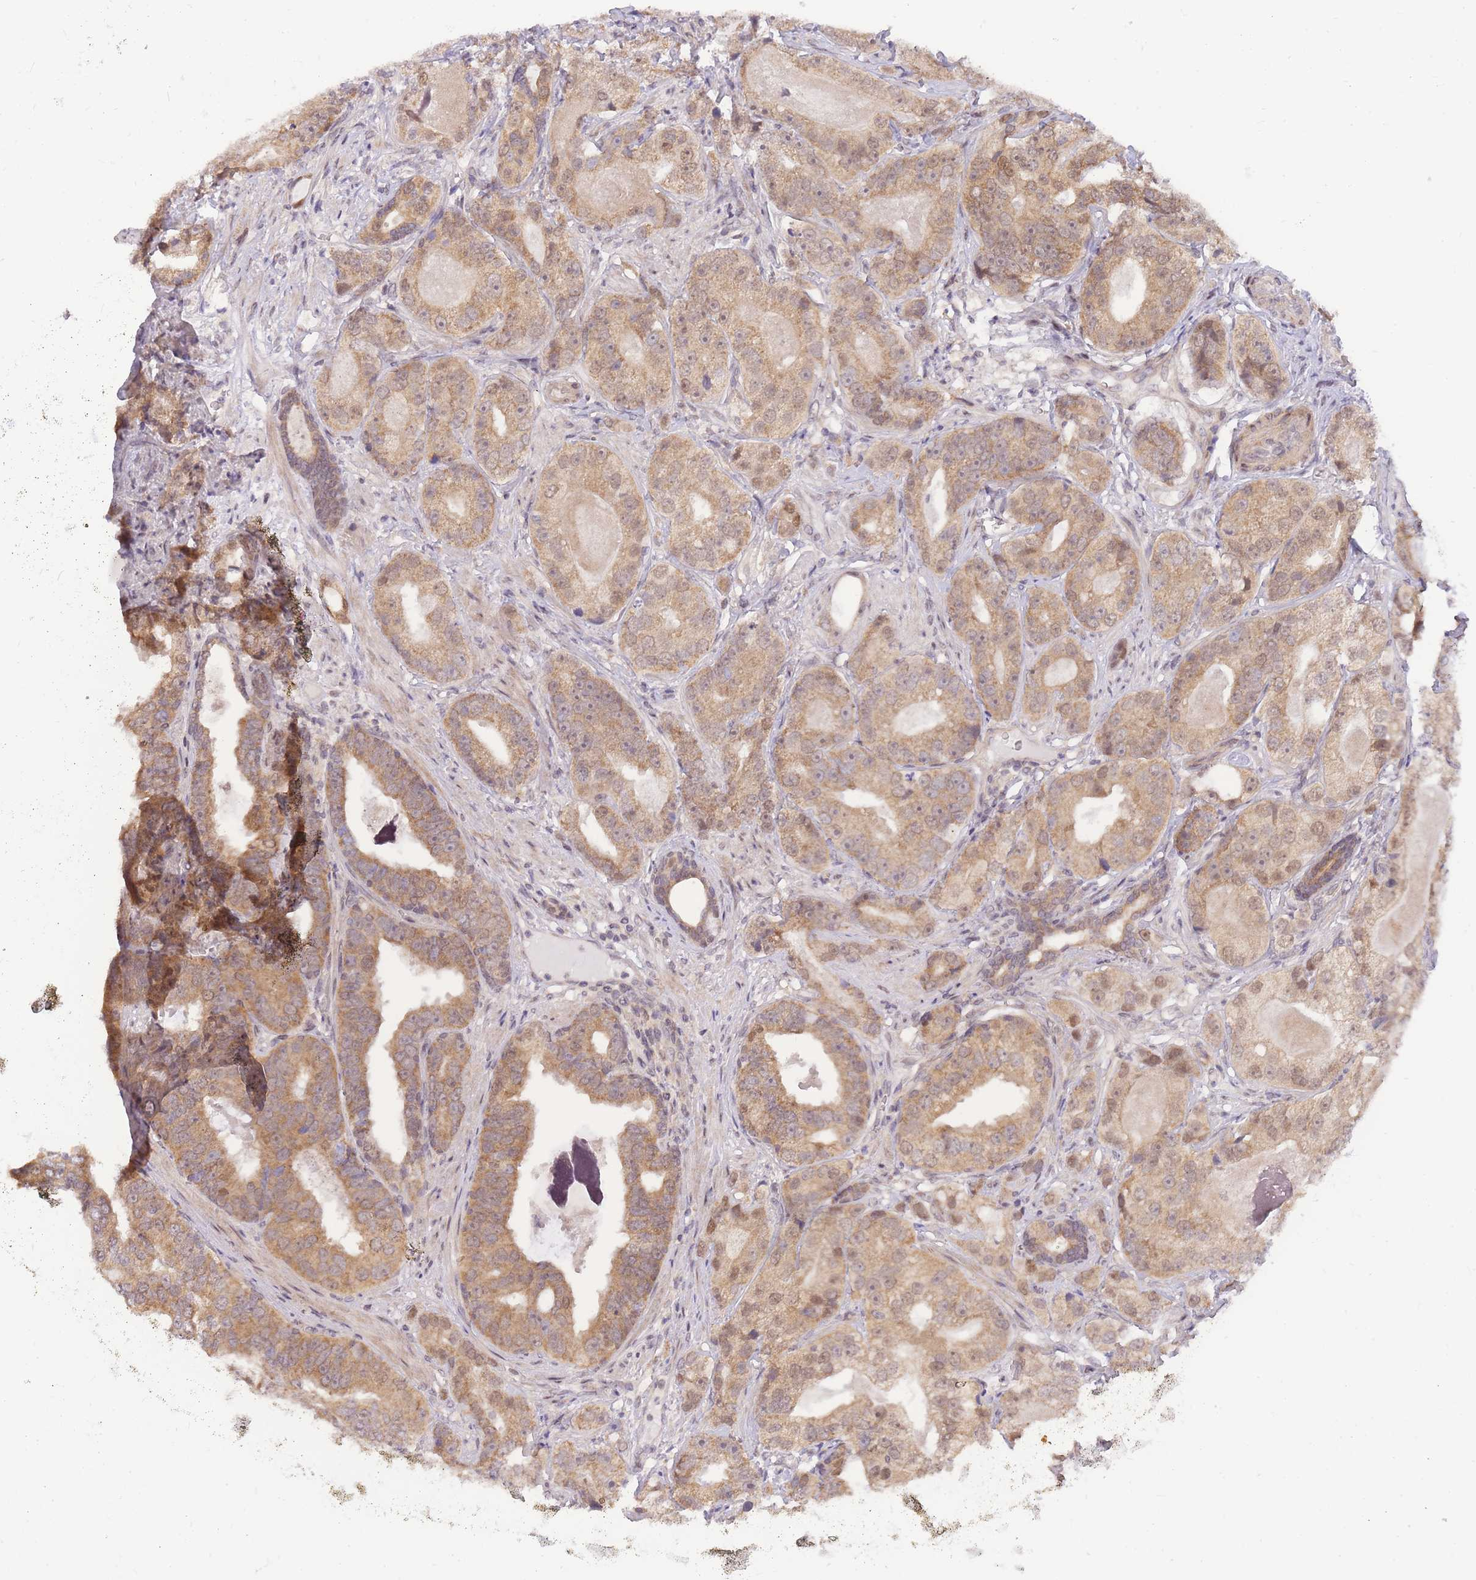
{"staining": {"intensity": "moderate", "quantity": ">75%", "location": "cytoplasmic/membranous"}, "tissue": "prostate cancer", "cell_type": "Tumor cells", "image_type": "cancer", "snomed": [{"axis": "morphology", "description": "Adenocarcinoma, High grade"}, {"axis": "topography", "description": "Prostate"}], "caption": "DAB (3,3'-diaminobenzidine) immunohistochemical staining of prostate cancer (adenocarcinoma (high-grade)) displays moderate cytoplasmic/membranous protein expression in approximately >75% of tumor cells.", "gene": "MINDY2", "patient": {"sex": "male", "age": 71}}